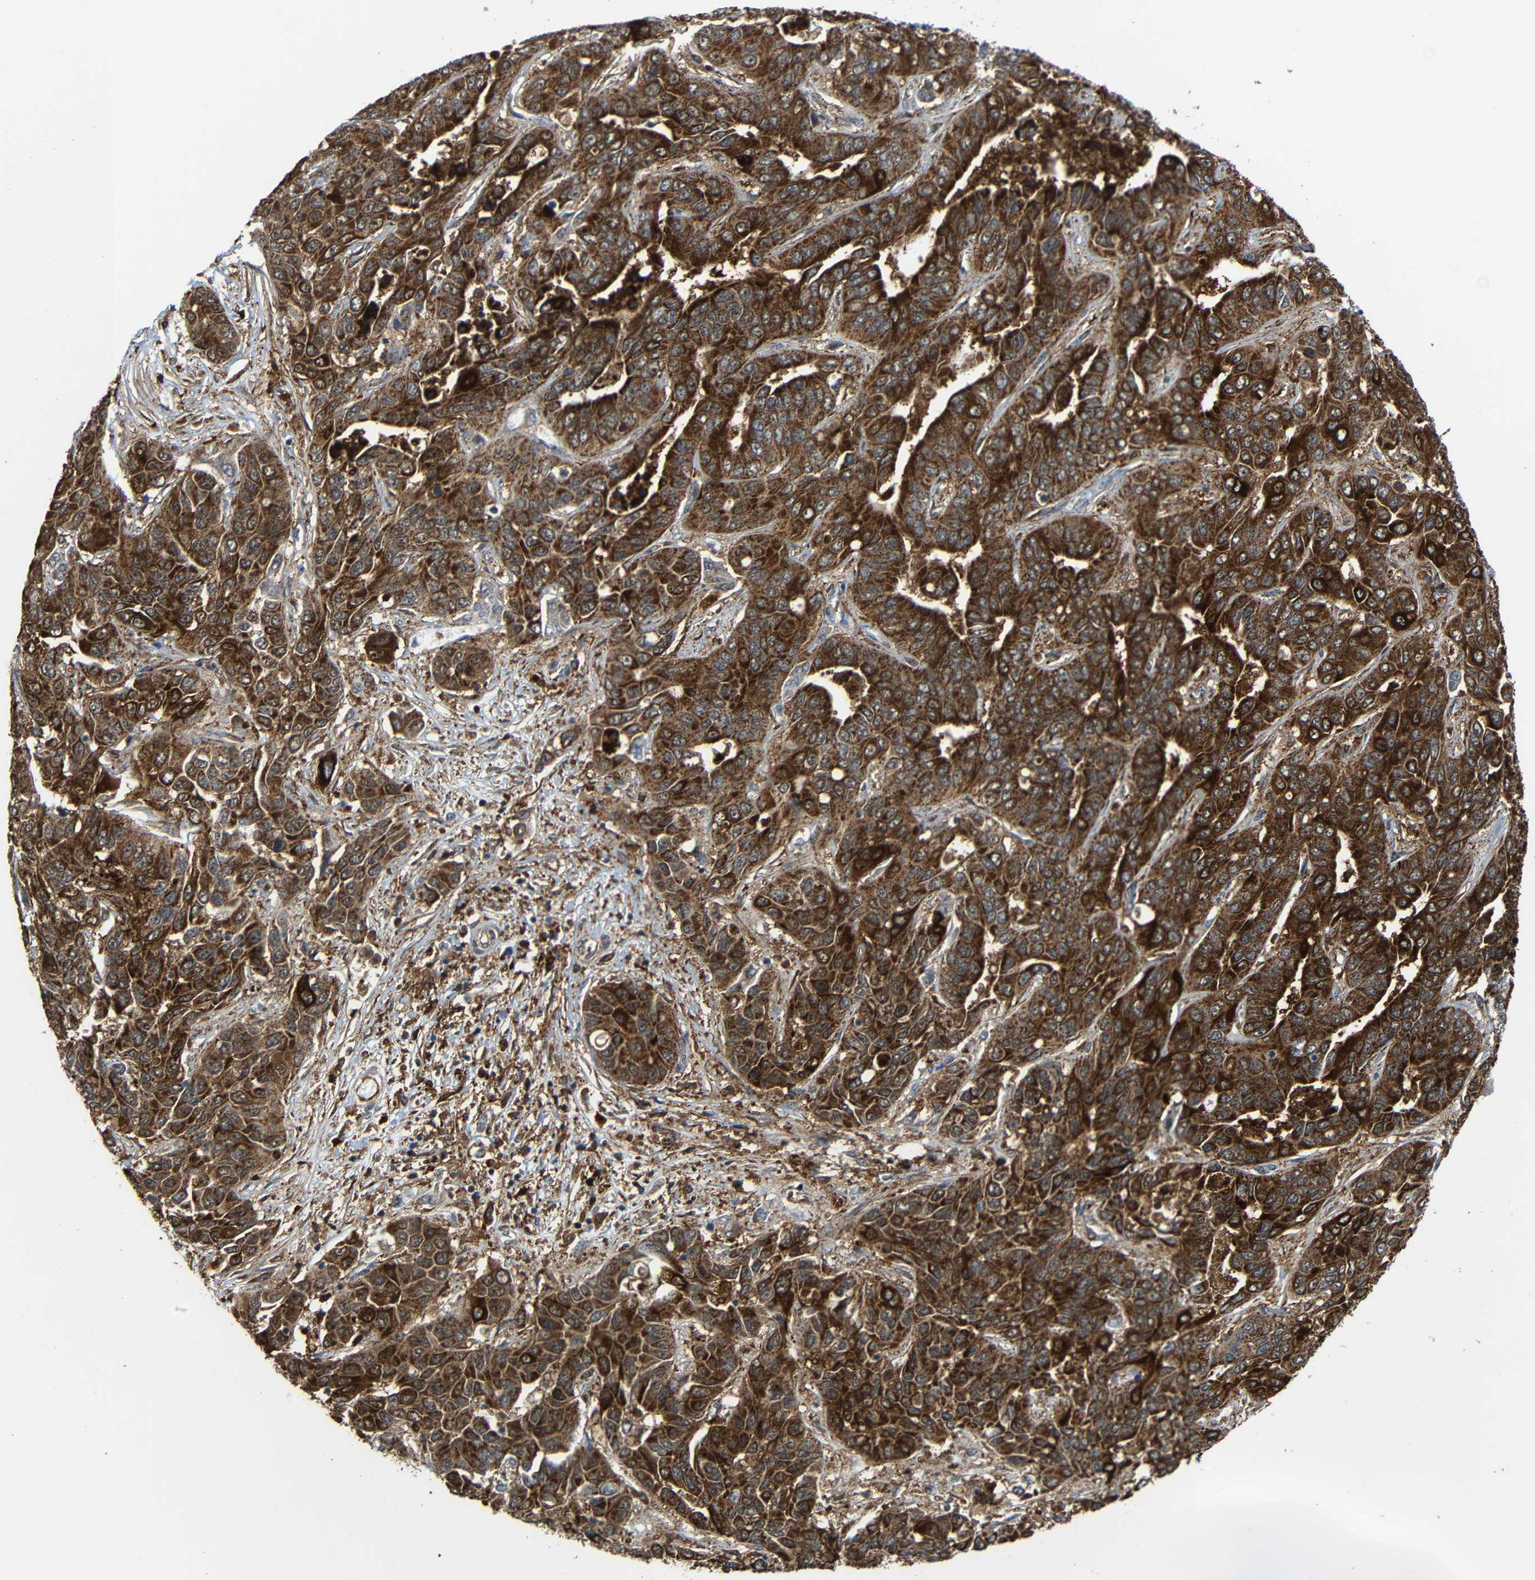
{"staining": {"intensity": "strong", "quantity": ">75%", "location": "cytoplasmic/membranous"}, "tissue": "liver cancer", "cell_type": "Tumor cells", "image_type": "cancer", "snomed": [{"axis": "morphology", "description": "Cholangiocarcinoma"}, {"axis": "topography", "description": "Liver"}], "caption": "The image reveals a brown stain indicating the presence of a protein in the cytoplasmic/membranous of tumor cells in cholangiocarcinoma (liver).", "gene": "C1GALT1", "patient": {"sex": "female", "age": 52}}